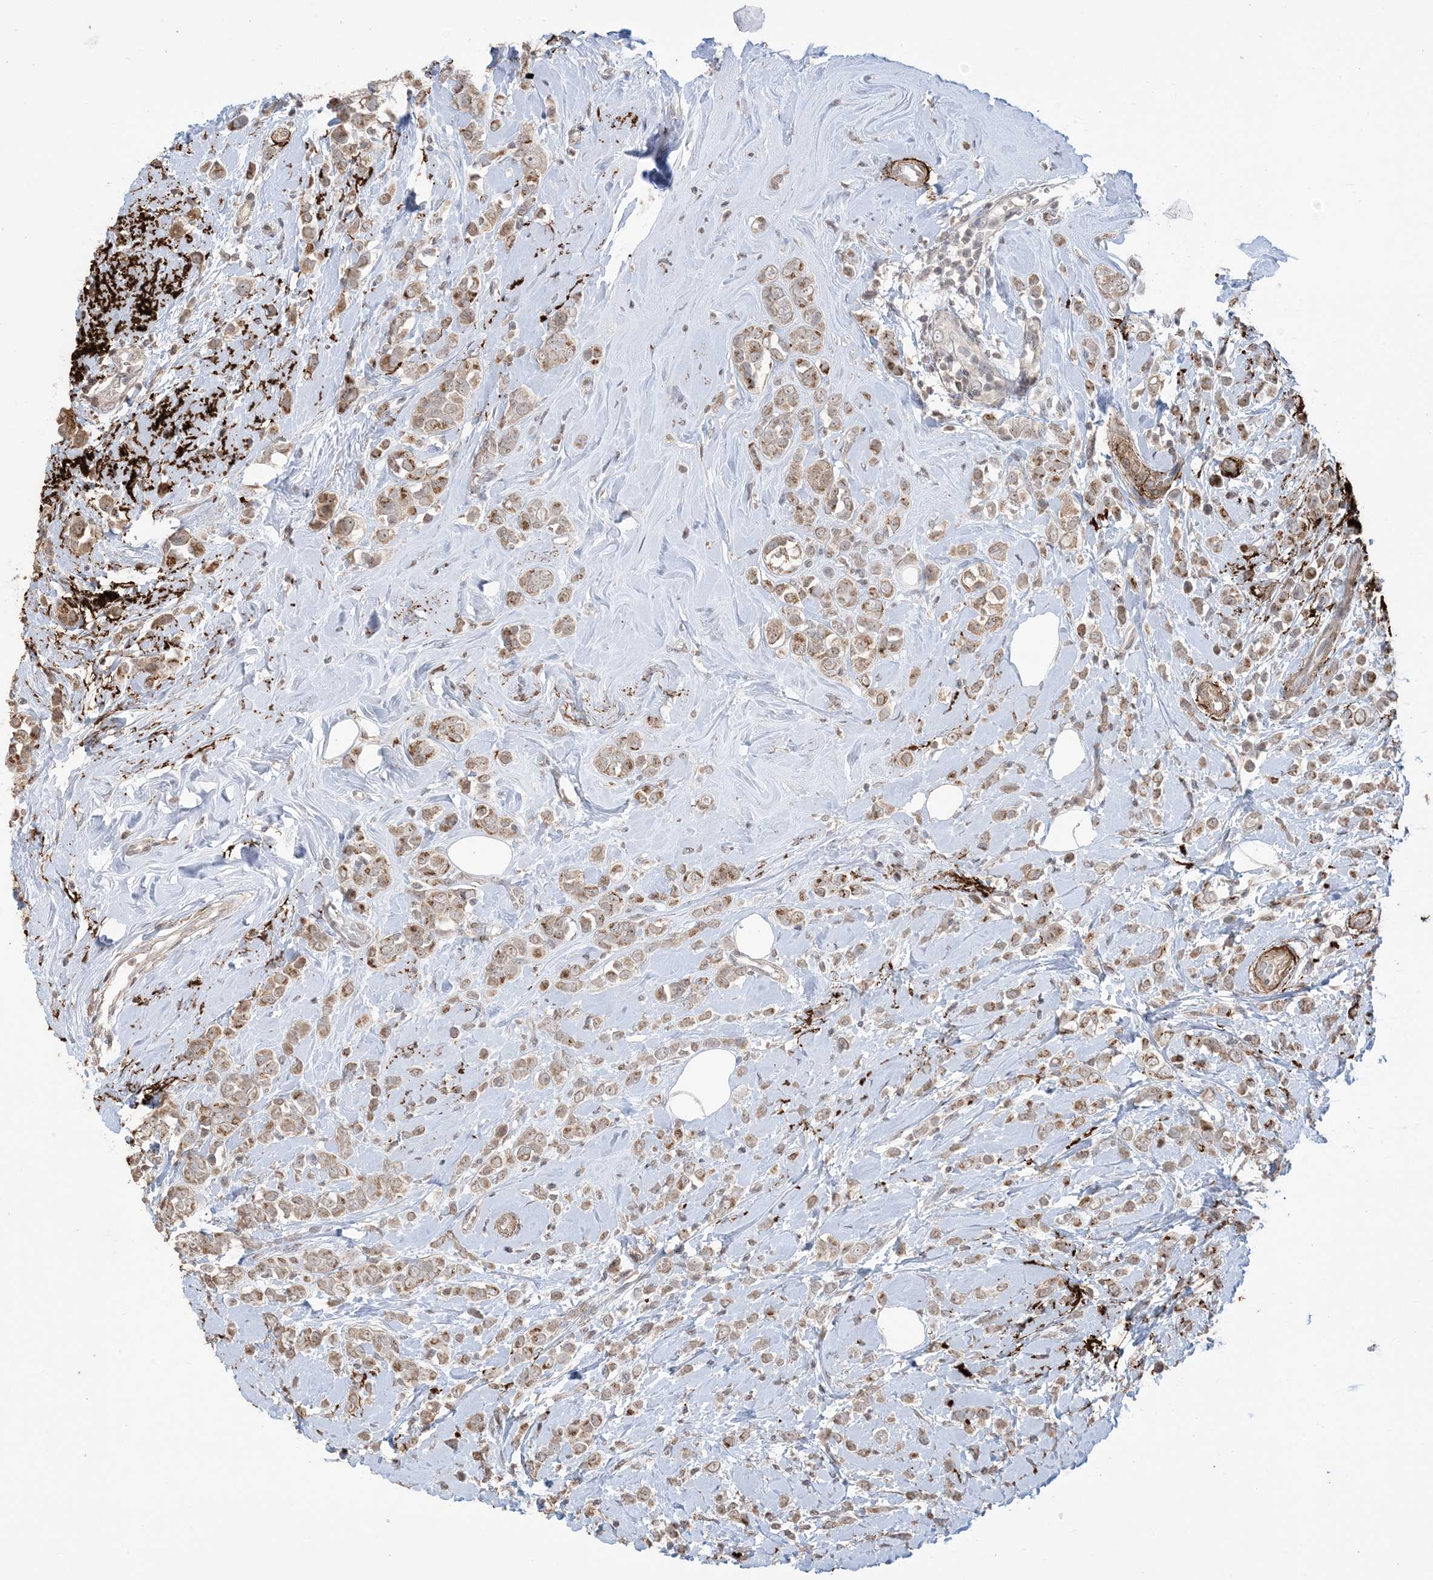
{"staining": {"intensity": "moderate", "quantity": "25%-75%", "location": "cytoplasmic/membranous"}, "tissue": "breast cancer", "cell_type": "Tumor cells", "image_type": "cancer", "snomed": [{"axis": "morphology", "description": "Lobular carcinoma"}, {"axis": "topography", "description": "Breast"}], "caption": "Immunohistochemical staining of human breast cancer (lobular carcinoma) exhibits medium levels of moderate cytoplasmic/membranous protein staining in approximately 25%-75% of tumor cells.", "gene": "XRN1", "patient": {"sex": "female", "age": 47}}